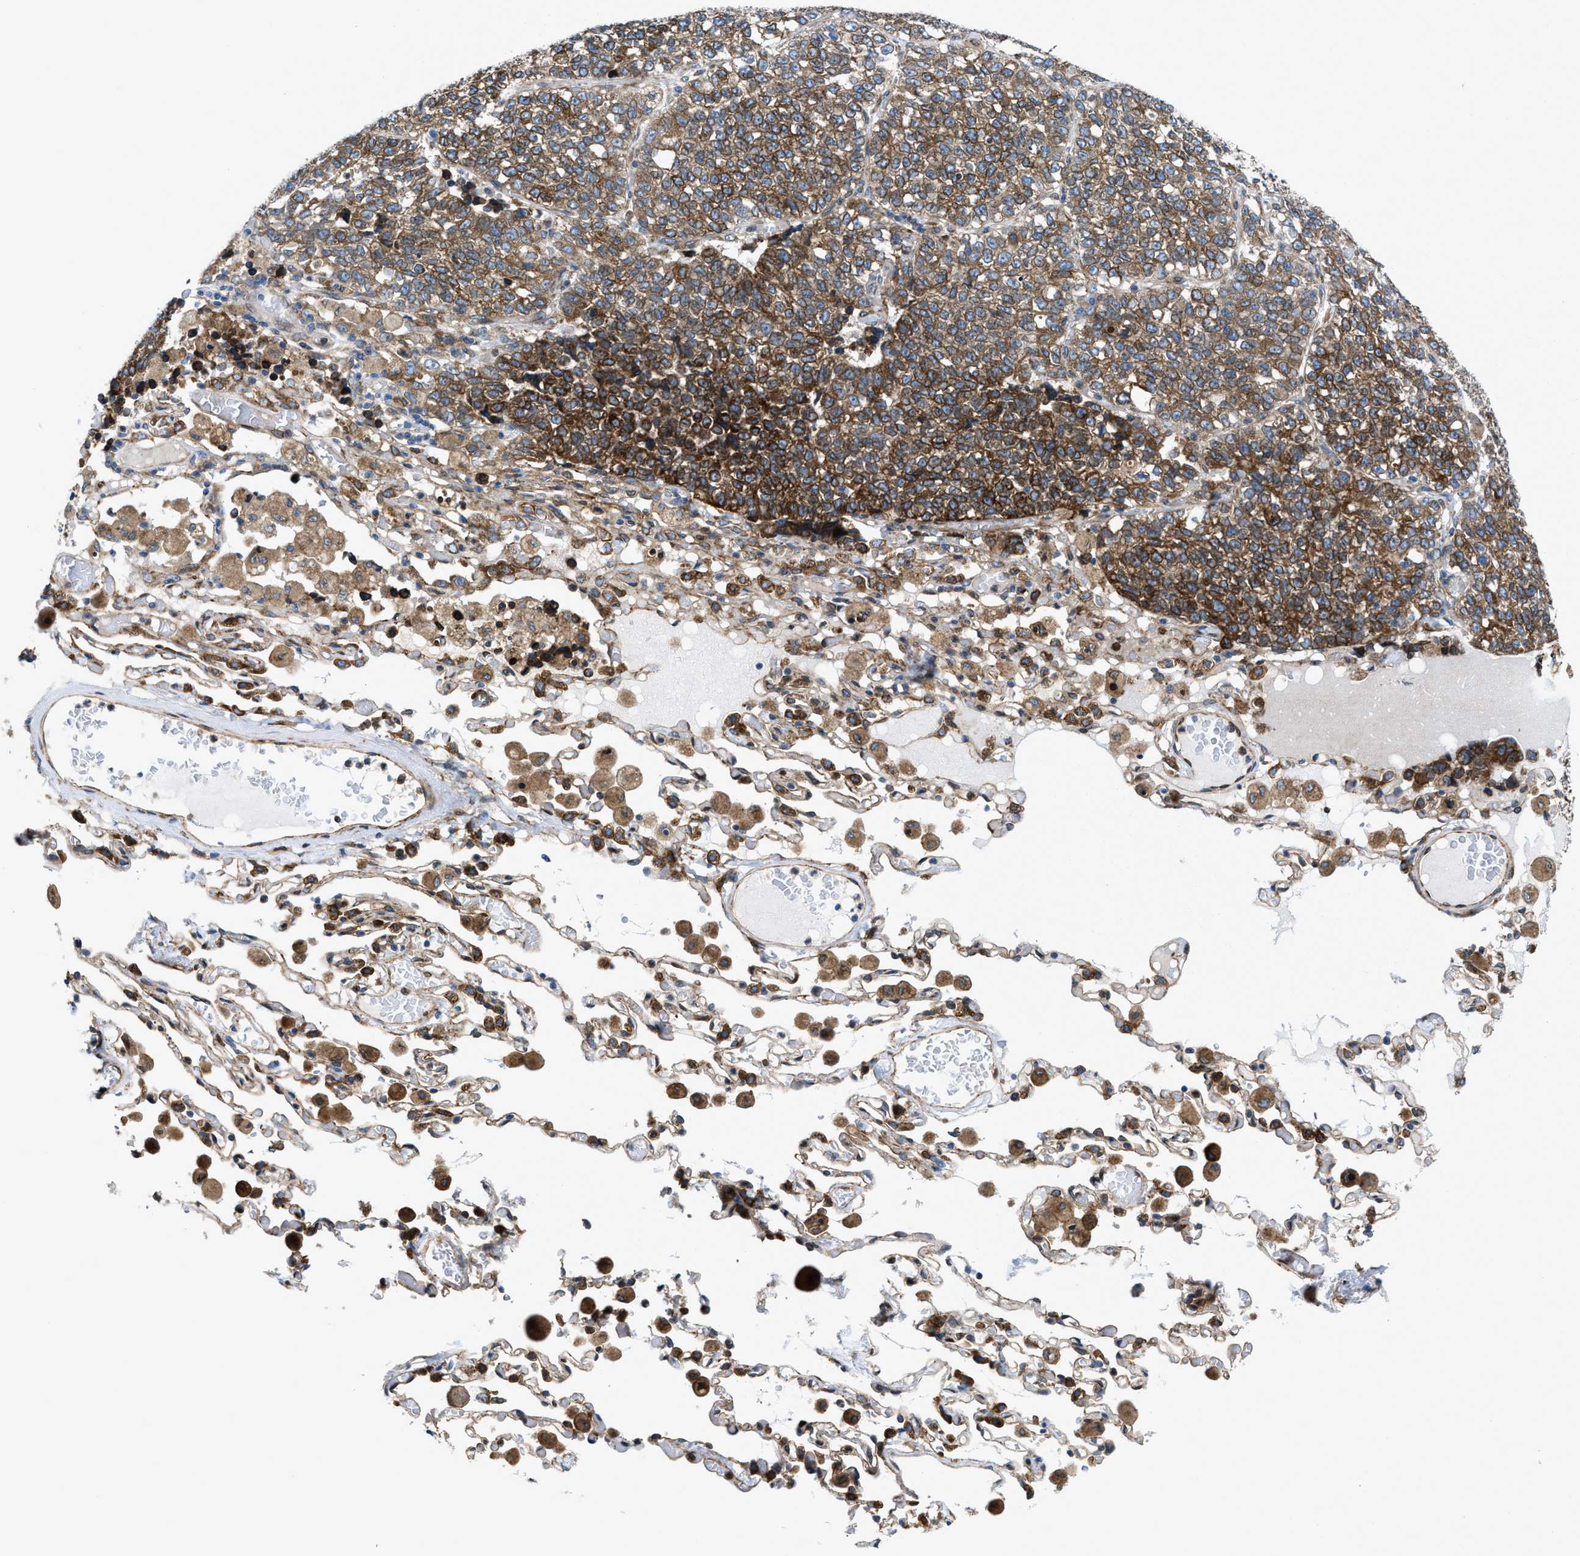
{"staining": {"intensity": "strong", "quantity": ">75%", "location": "cytoplasmic/membranous"}, "tissue": "lung cancer", "cell_type": "Tumor cells", "image_type": "cancer", "snomed": [{"axis": "morphology", "description": "Adenocarcinoma, NOS"}, {"axis": "topography", "description": "Lung"}], "caption": "IHC (DAB (3,3'-diaminobenzidine)) staining of lung cancer (adenocarcinoma) shows strong cytoplasmic/membranous protein expression in approximately >75% of tumor cells.", "gene": "ERLIN2", "patient": {"sex": "male", "age": 49}}